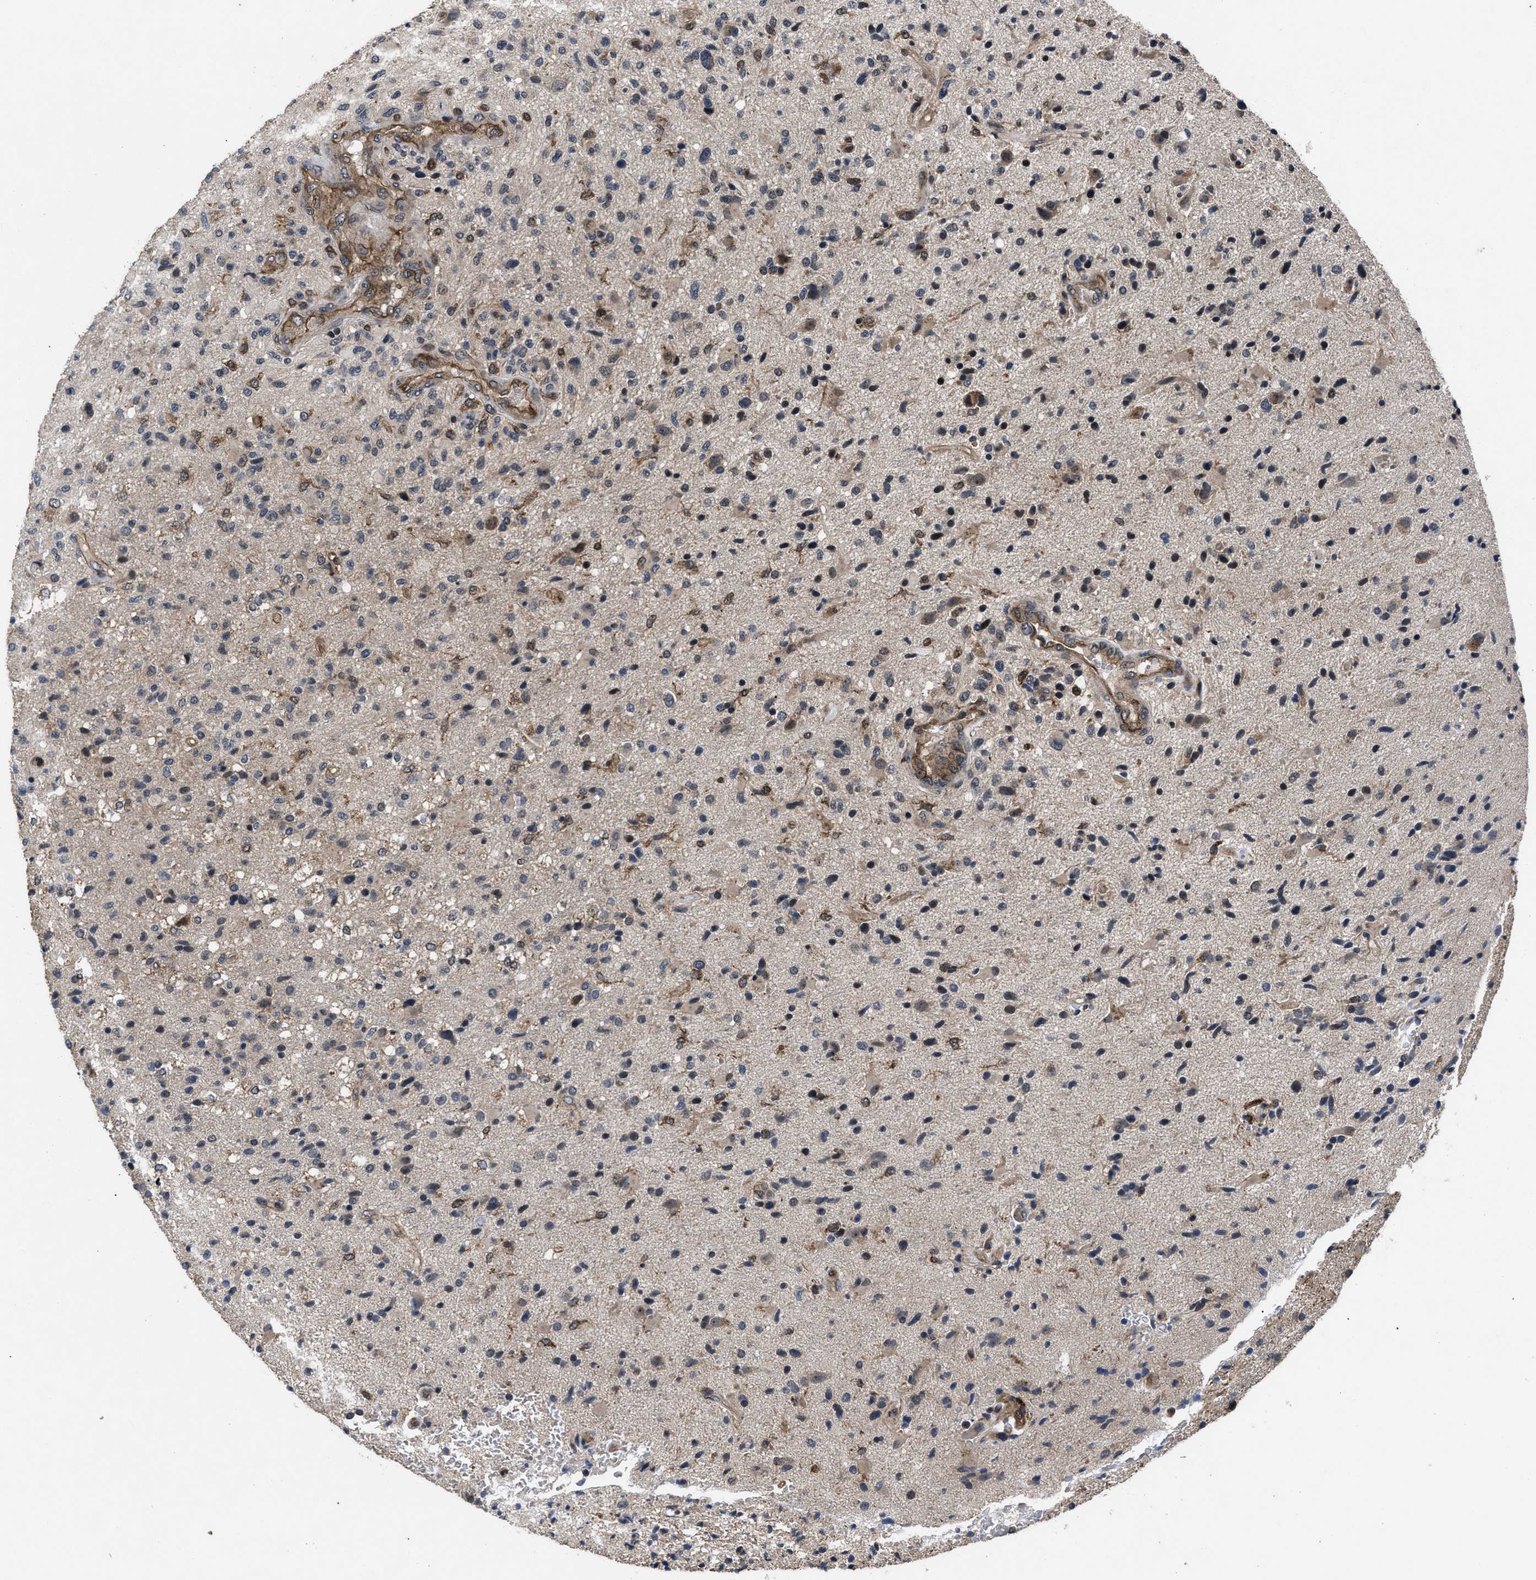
{"staining": {"intensity": "weak", "quantity": "25%-75%", "location": "cytoplasmic/membranous"}, "tissue": "glioma", "cell_type": "Tumor cells", "image_type": "cancer", "snomed": [{"axis": "morphology", "description": "Glioma, malignant, High grade"}, {"axis": "topography", "description": "Brain"}], "caption": "This is a photomicrograph of immunohistochemistry (IHC) staining of malignant glioma (high-grade), which shows weak expression in the cytoplasmic/membranous of tumor cells.", "gene": "DNAJC14", "patient": {"sex": "male", "age": 72}}